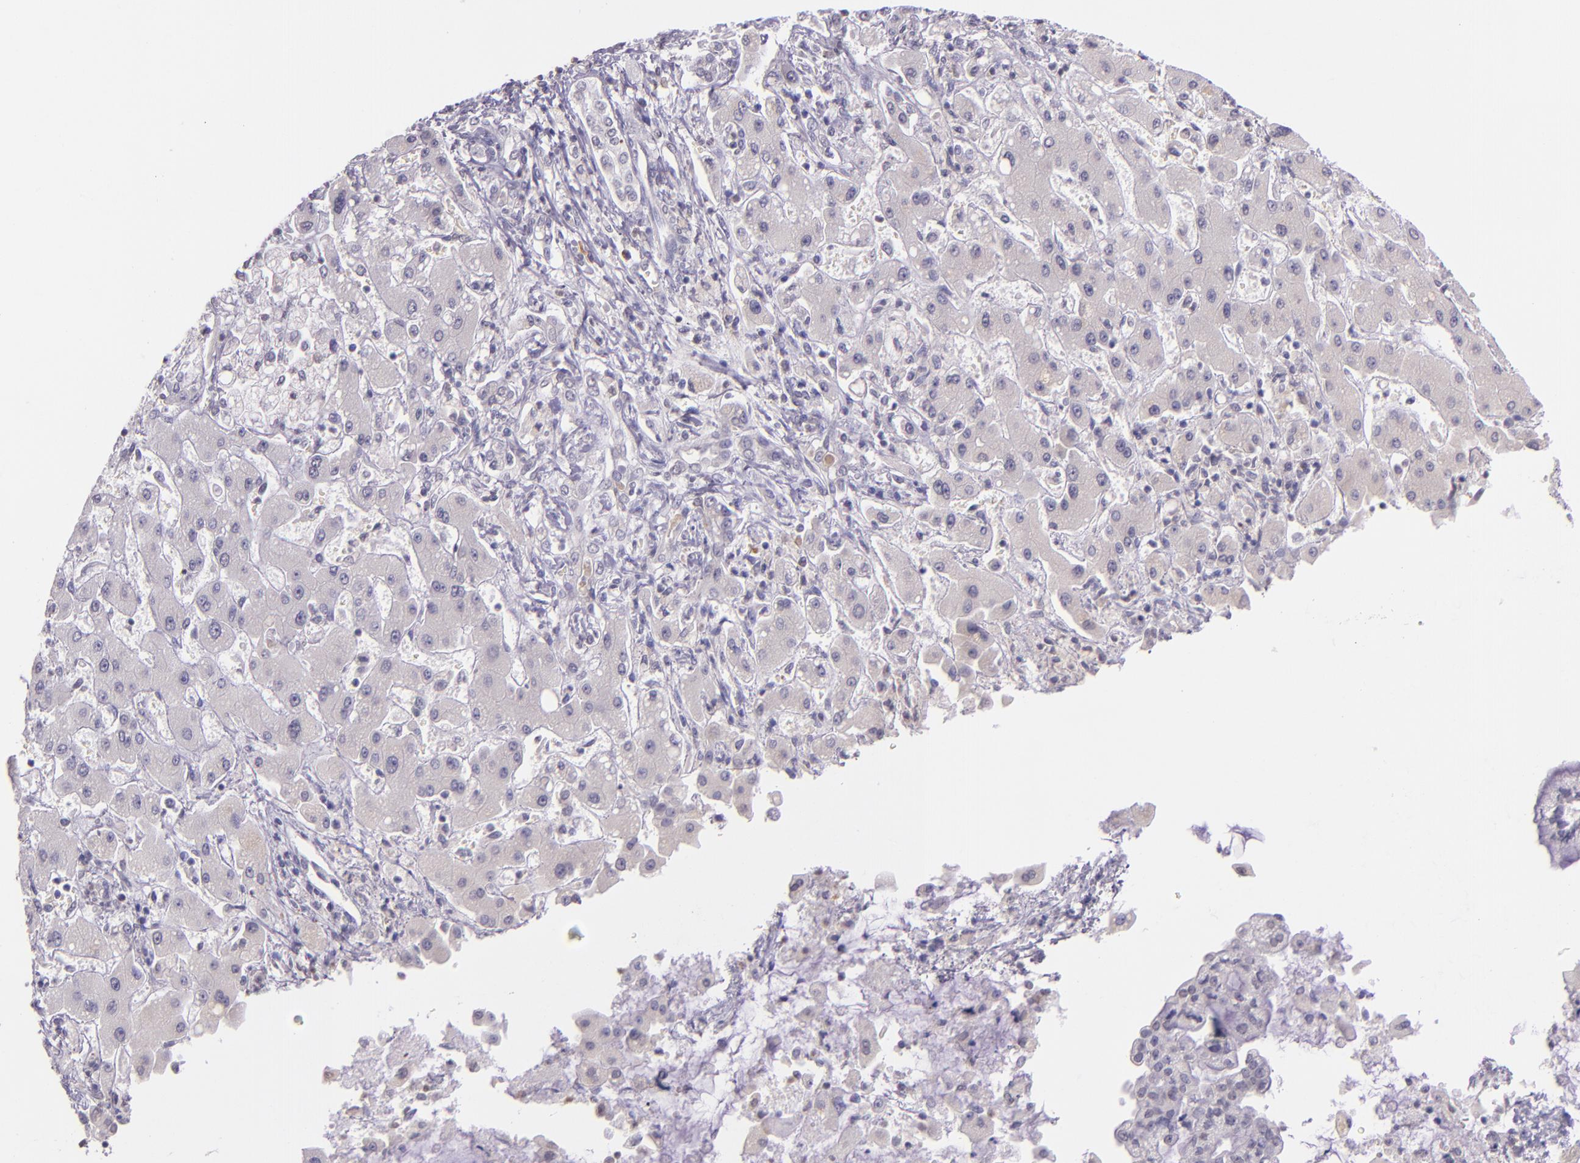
{"staining": {"intensity": "negative", "quantity": "none", "location": "none"}, "tissue": "liver cancer", "cell_type": "Tumor cells", "image_type": "cancer", "snomed": [{"axis": "morphology", "description": "Cholangiocarcinoma"}, {"axis": "topography", "description": "Liver"}], "caption": "Tumor cells are negative for brown protein staining in liver cholangiocarcinoma. (Brightfield microscopy of DAB immunohistochemistry (IHC) at high magnification).", "gene": "RTN1", "patient": {"sex": "male", "age": 50}}